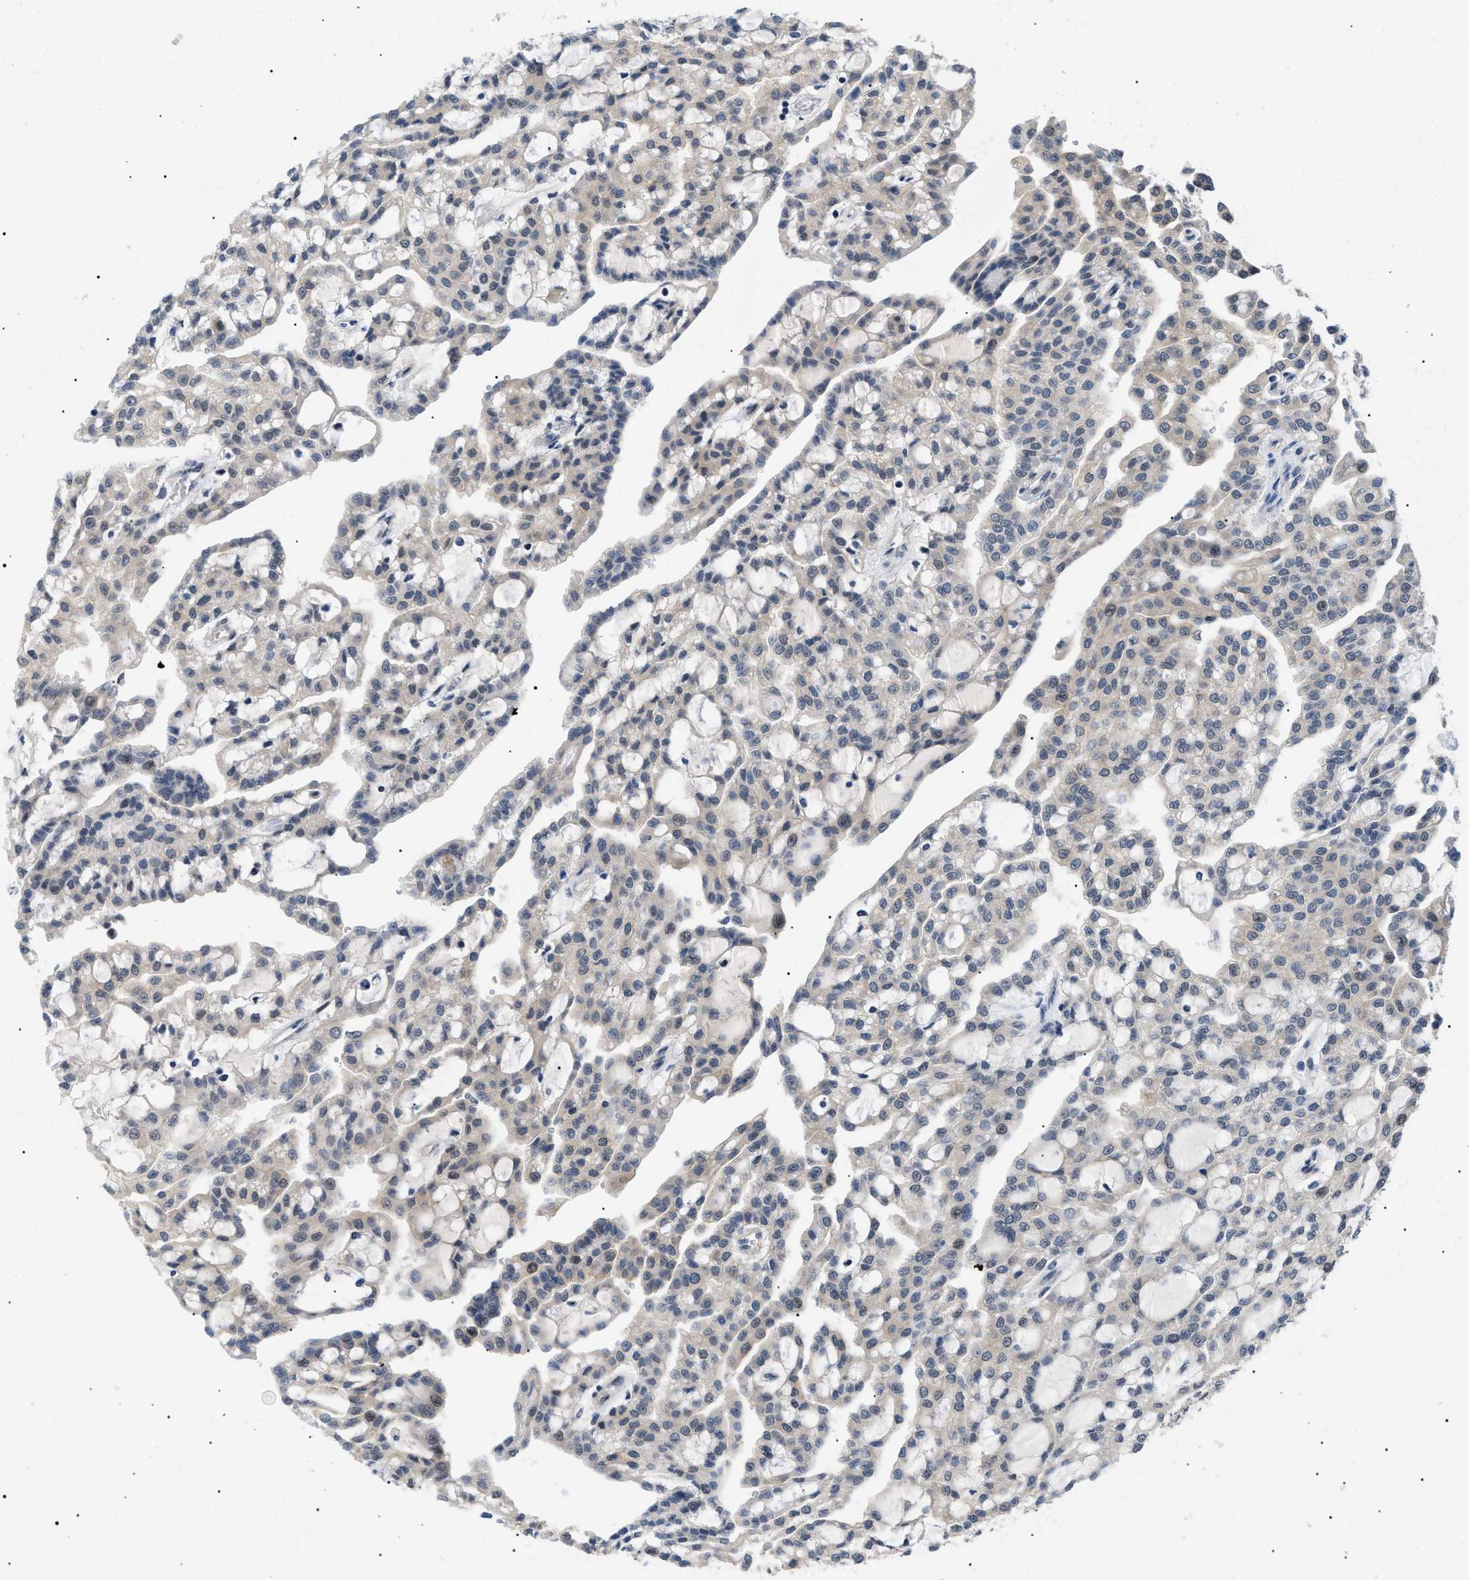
{"staining": {"intensity": "weak", "quantity": ">75%", "location": "cytoplasmic/membranous,nuclear"}, "tissue": "renal cancer", "cell_type": "Tumor cells", "image_type": "cancer", "snomed": [{"axis": "morphology", "description": "Adenocarcinoma, NOS"}, {"axis": "topography", "description": "Kidney"}], "caption": "DAB immunohistochemical staining of human renal cancer shows weak cytoplasmic/membranous and nuclear protein expression in approximately >75% of tumor cells. (IHC, brightfield microscopy, high magnification).", "gene": "GARRE1", "patient": {"sex": "male", "age": 63}}